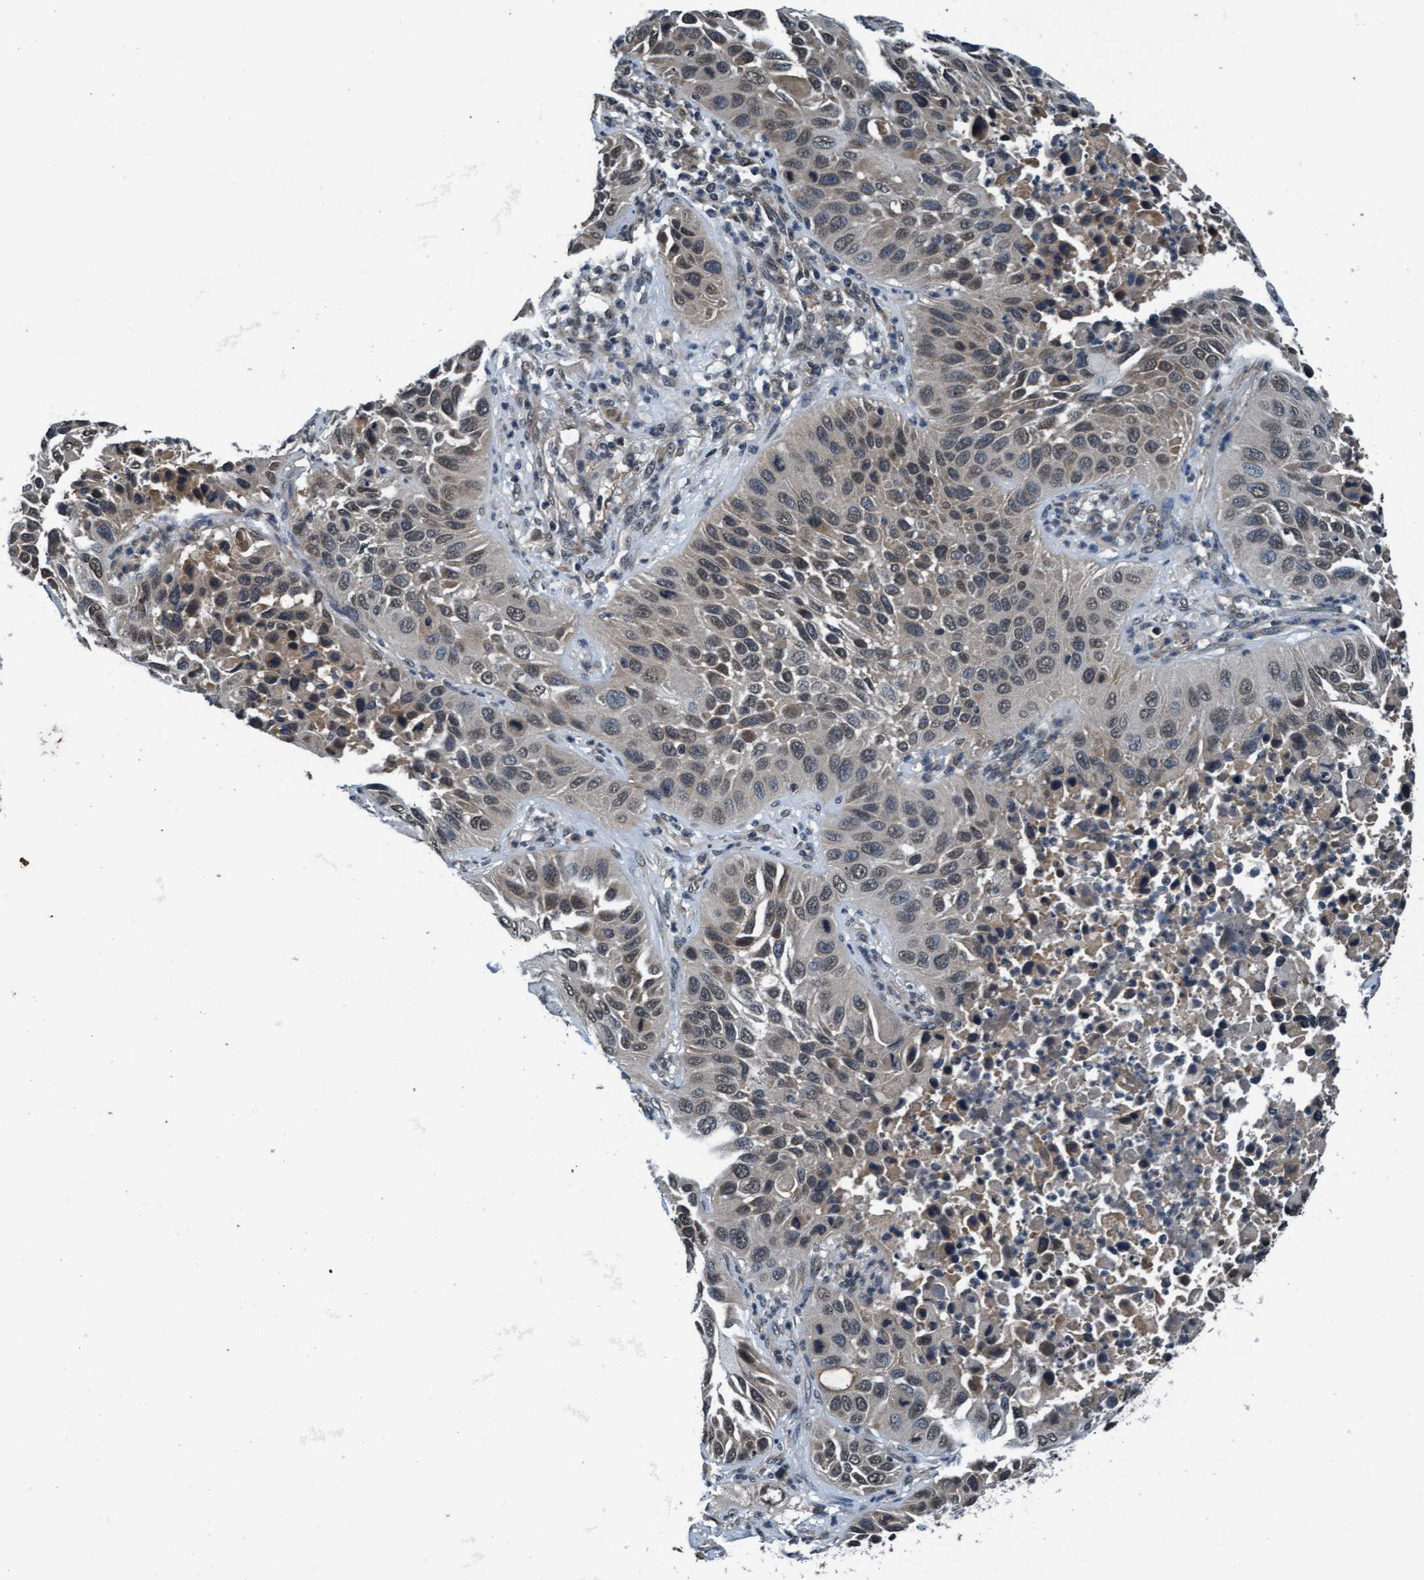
{"staining": {"intensity": "weak", "quantity": ">75%", "location": "nuclear"}, "tissue": "lung cancer", "cell_type": "Tumor cells", "image_type": "cancer", "snomed": [{"axis": "morphology", "description": "Squamous cell carcinoma, NOS"}, {"axis": "topography", "description": "Lung"}], "caption": "Immunohistochemical staining of lung cancer reveals low levels of weak nuclear positivity in approximately >75% of tumor cells.", "gene": "WASF1", "patient": {"sex": "female", "age": 76}}